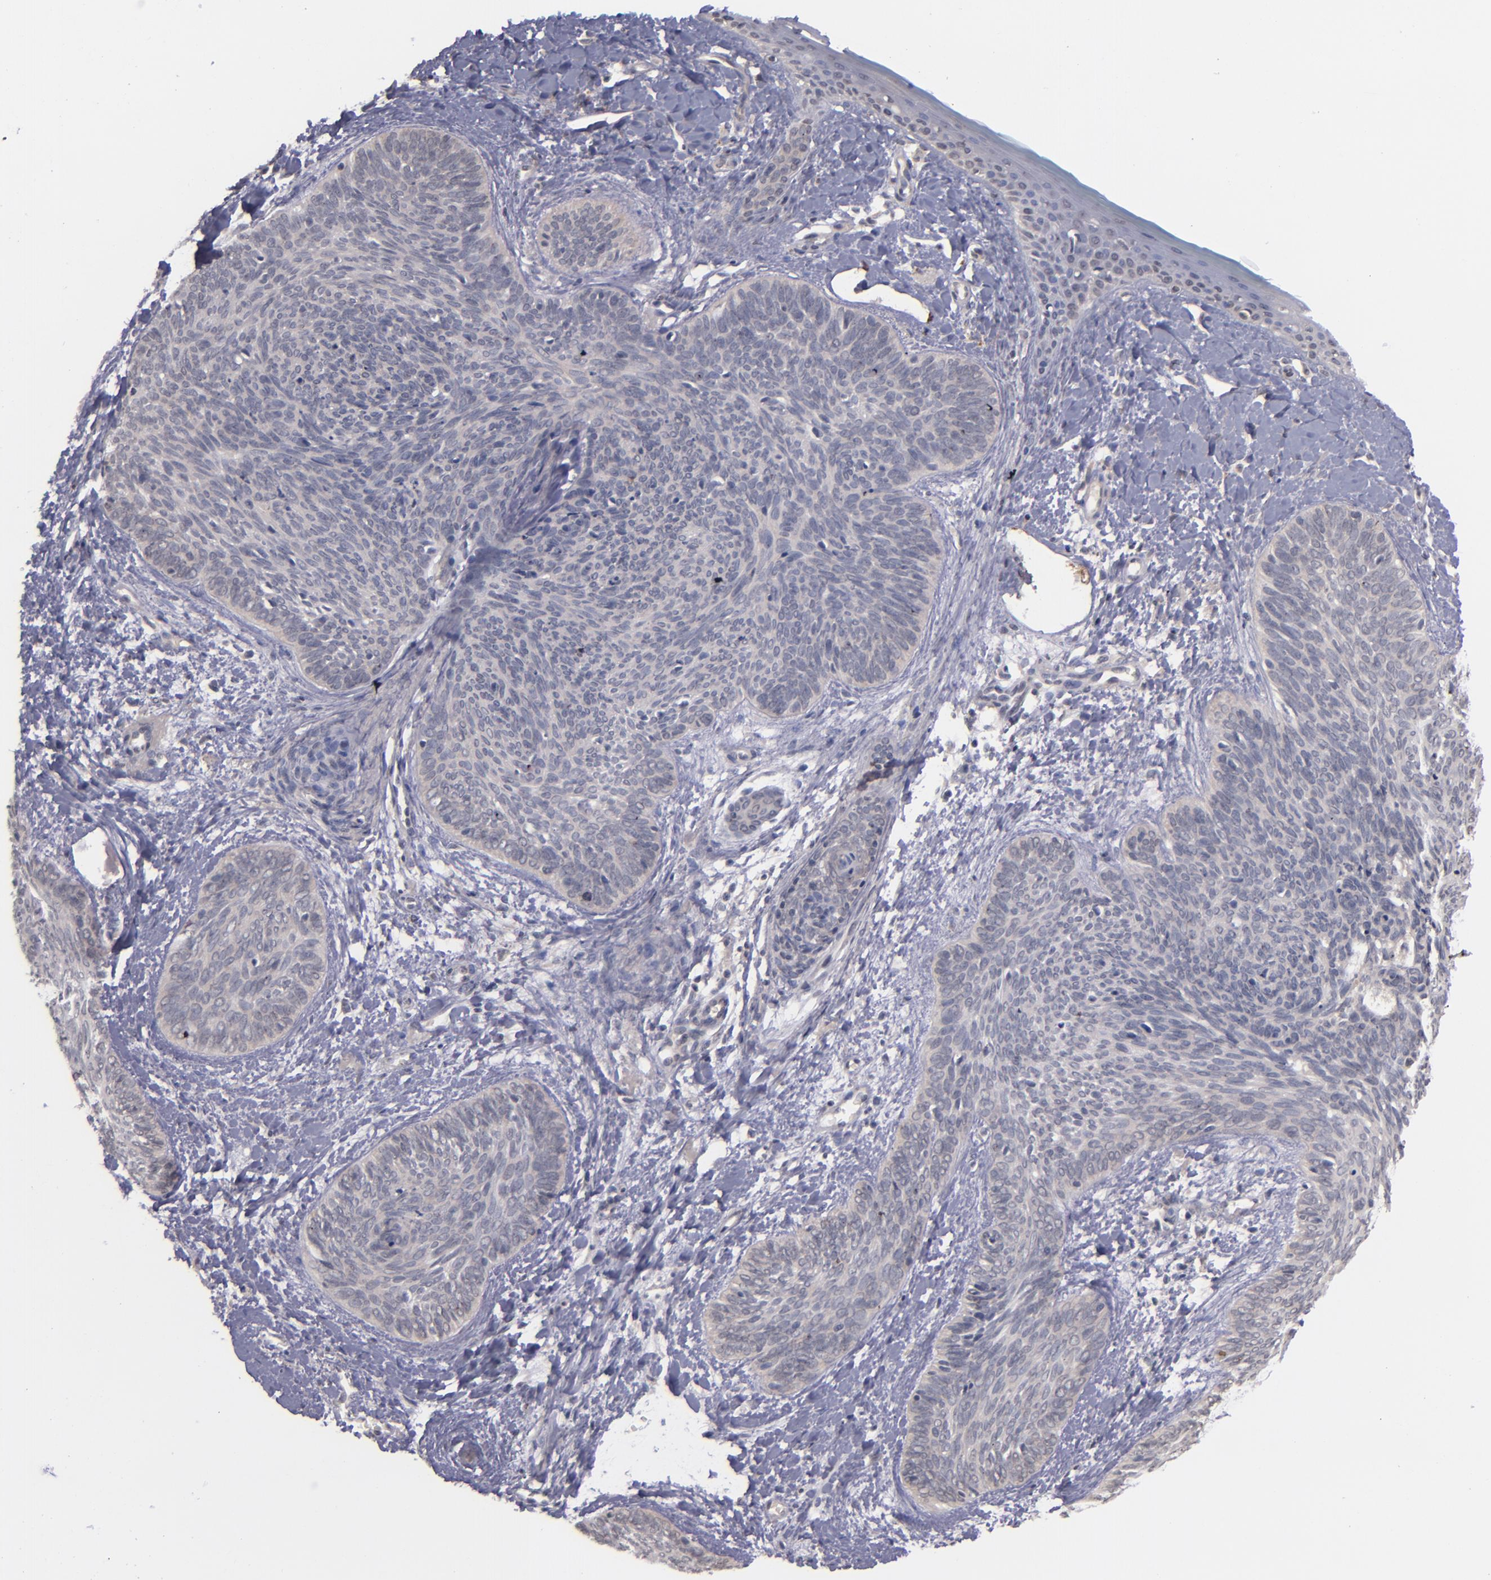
{"staining": {"intensity": "negative", "quantity": "none", "location": "none"}, "tissue": "skin cancer", "cell_type": "Tumor cells", "image_type": "cancer", "snomed": [{"axis": "morphology", "description": "Basal cell carcinoma"}, {"axis": "topography", "description": "Skin"}], "caption": "Tumor cells are negative for protein expression in human basal cell carcinoma (skin).", "gene": "TSC2", "patient": {"sex": "female", "age": 81}}